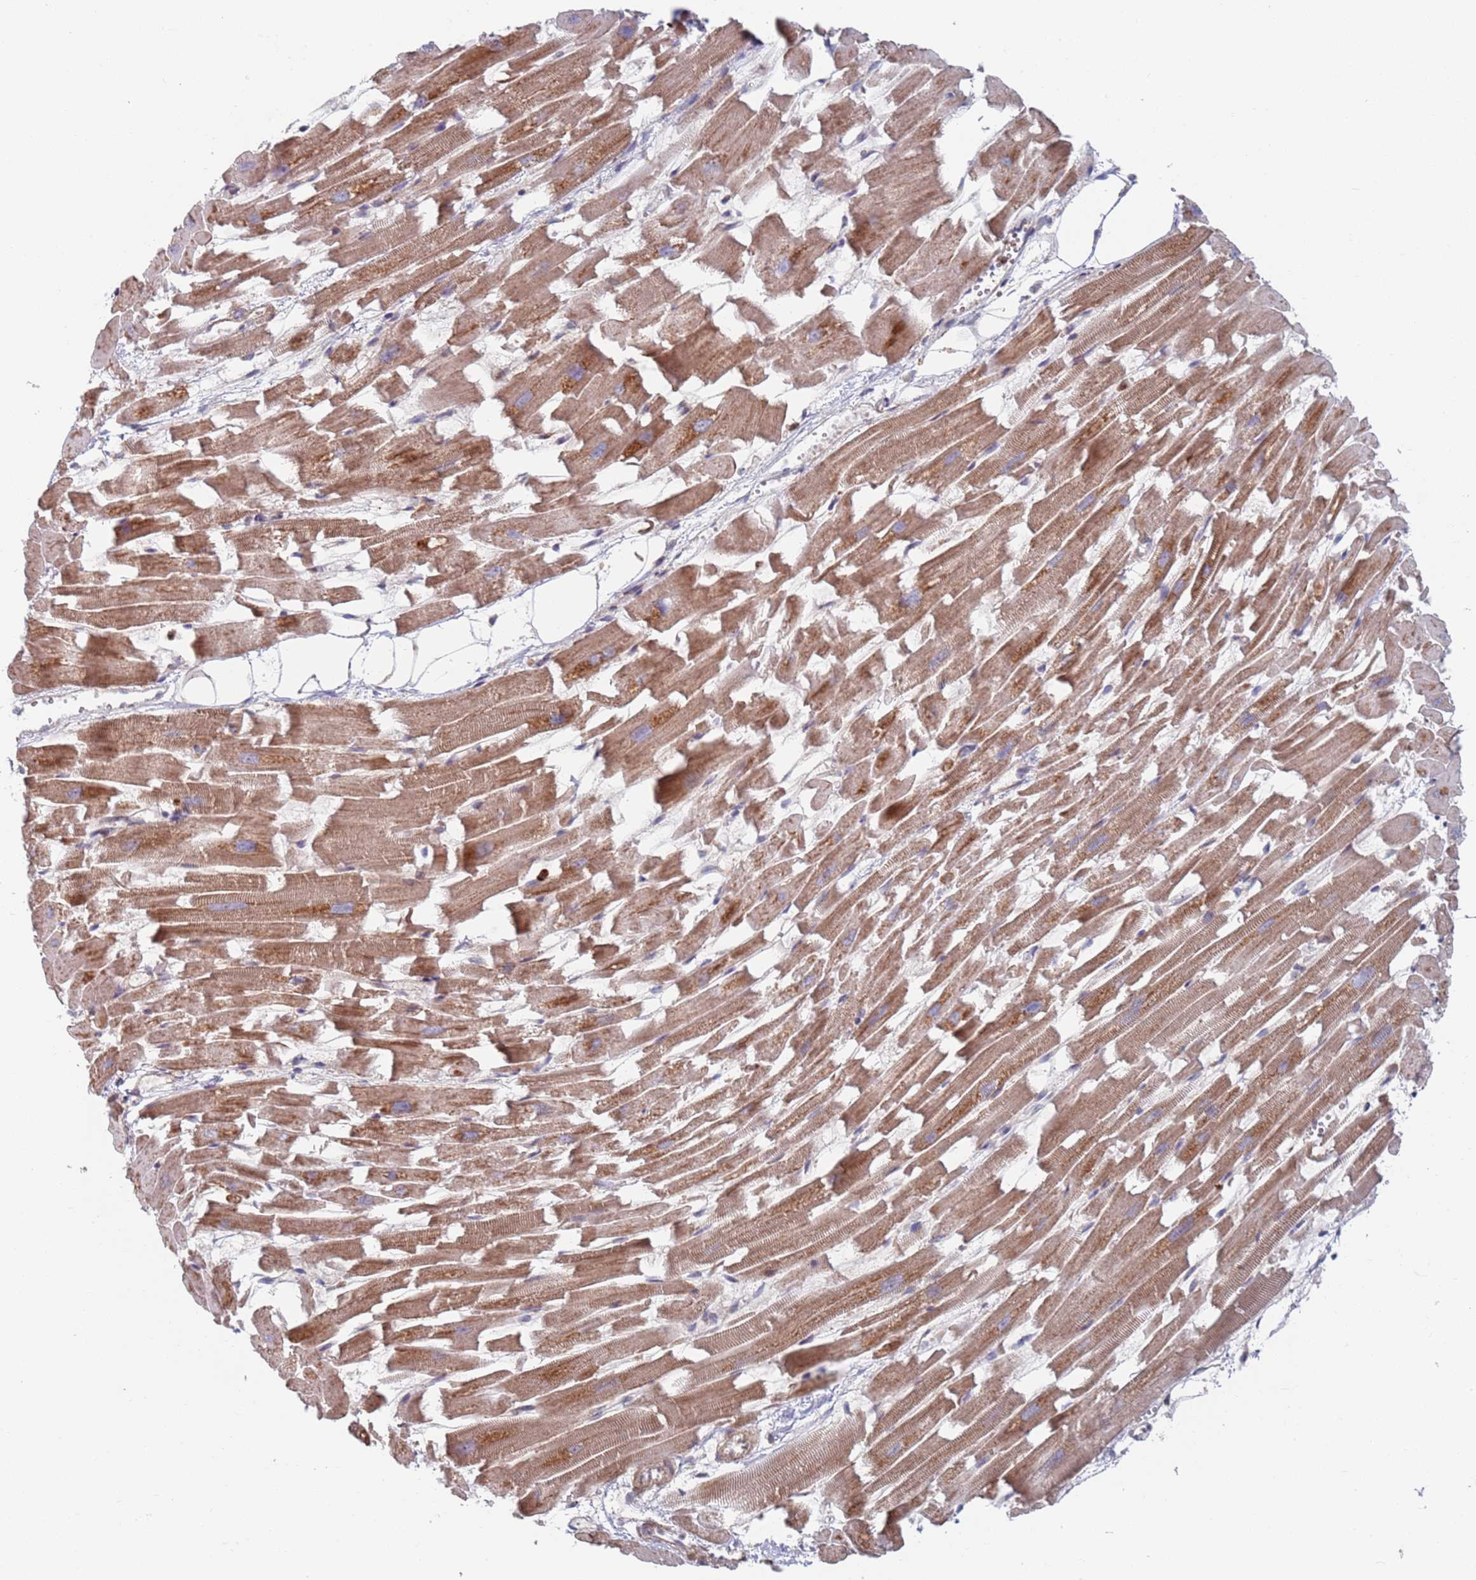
{"staining": {"intensity": "moderate", "quantity": "25%-75%", "location": "cytoplasmic/membranous,nuclear"}, "tissue": "heart muscle", "cell_type": "Cardiomyocytes", "image_type": "normal", "snomed": [{"axis": "morphology", "description": "Normal tissue, NOS"}, {"axis": "topography", "description": "Heart"}], "caption": "An IHC image of unremarkable tissue is shown. Protein staining in brown labels moderate cytoplasmic/membranous,nuclear positivity in heart muscle within cardiomyocytes.", "gene": "RPP25", "patient": {"sex": "female", "age": 64}}